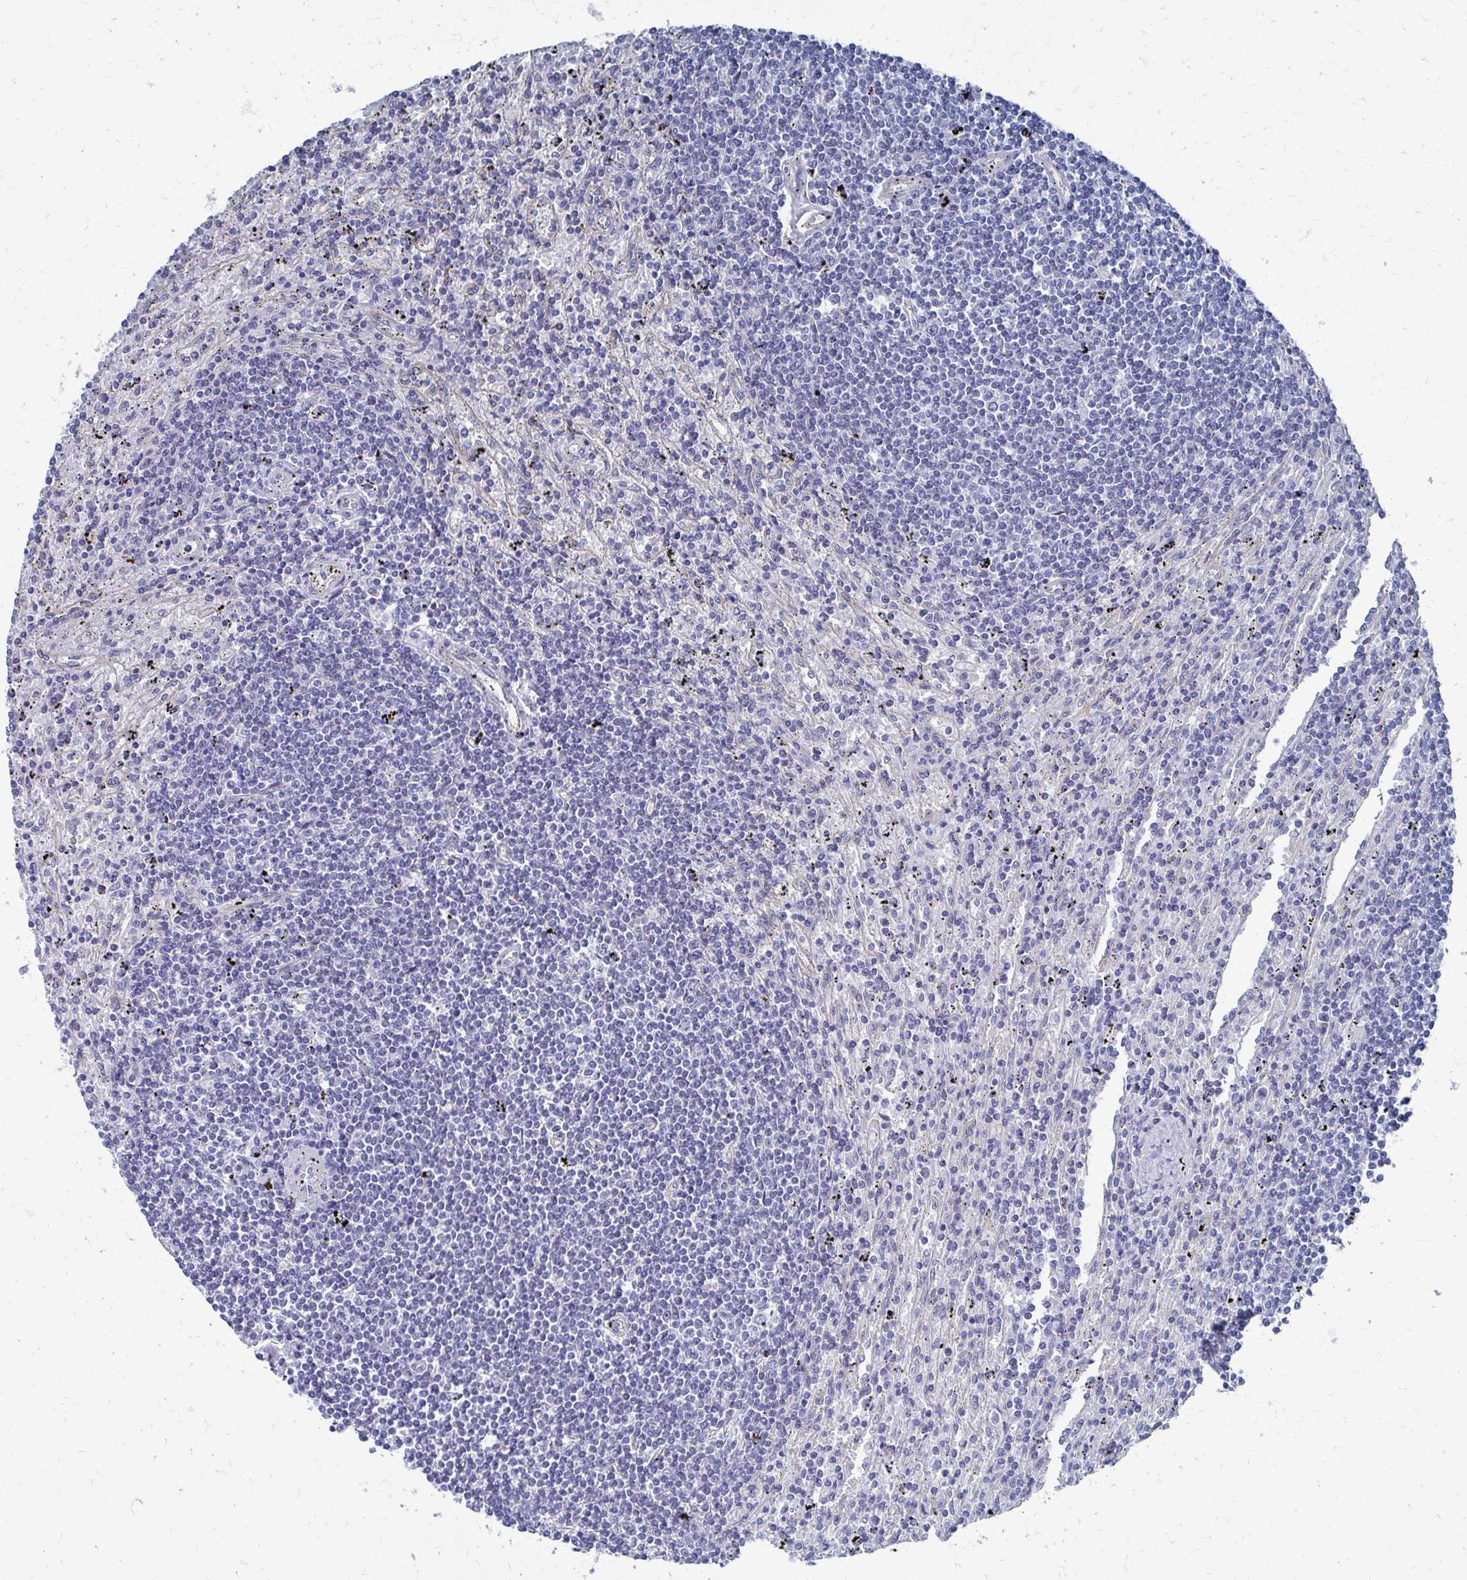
{"staining": {"intensity": "negative", "quantity": "none", "location": "none"}, "tissue": "lymphoma", "cell_type": "Tumor cells", "image_type": "cancer", "snomed": [{"axis": "morphology", "description": "Malignant lymphoma, non-Hodgkin's type, Low grade"}, {"axis": "topography", "description": "Spleen"}], "caption": "The histopathology image reveals no significant positivity in tumor cells of low-grade malignant lymphoma, non-Hodgkin's type. (Stains: DAB (3,3'-diaminobenzidine) immunohistochemistry (IHC) with hematoxylin counter stain, Microscopy: brightfield microscopy at high magnification).", "gene": "PLEKHG7", "patient": {"sex": "male", "age": 76}}